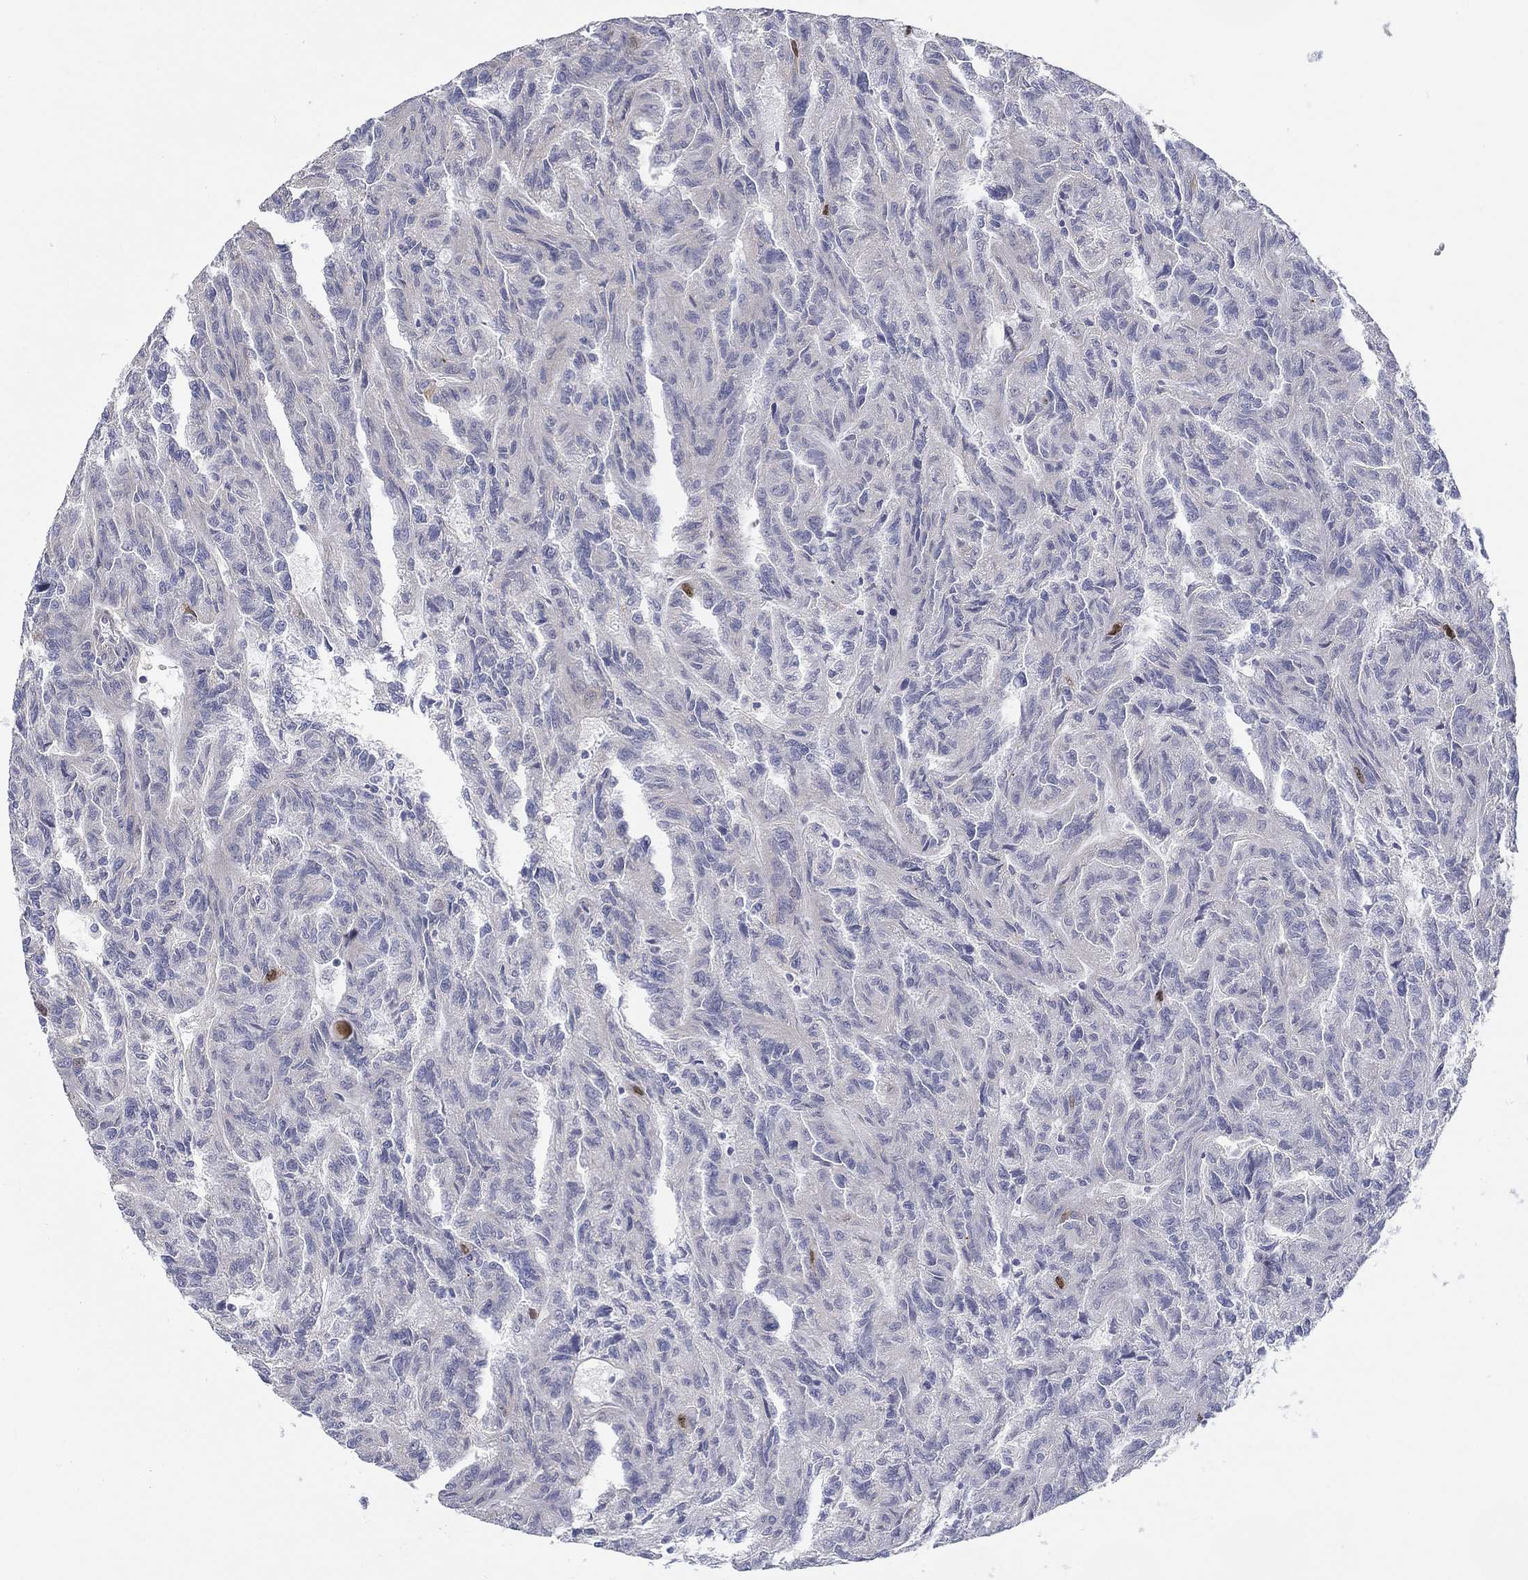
{"staining": {"intensity": "moderate", "quantity": "<25%", "location": "nuclear"}, "tissue": "renal cancer", "cell_type": "Tumor cells", "image_type": "cancer", "snomed": [{"axis": "morphology", "description": "Adenocarcinoma, NOS"}, {"axis": "topography", "description": "Kidney"}], "caption": "The histopathology image reveals immunohistochemical staining of renal cancer. There is moderate nuclear staining is present in about <25% of tumor cells. (Stains: DAB (3,3'-diaminobenzidine) in brown, nuclei in blue, Microscopy: brightfield microscopy at high magnification).", "gene": "PRC1", "patient": {"sex": "male", "age": 79}}